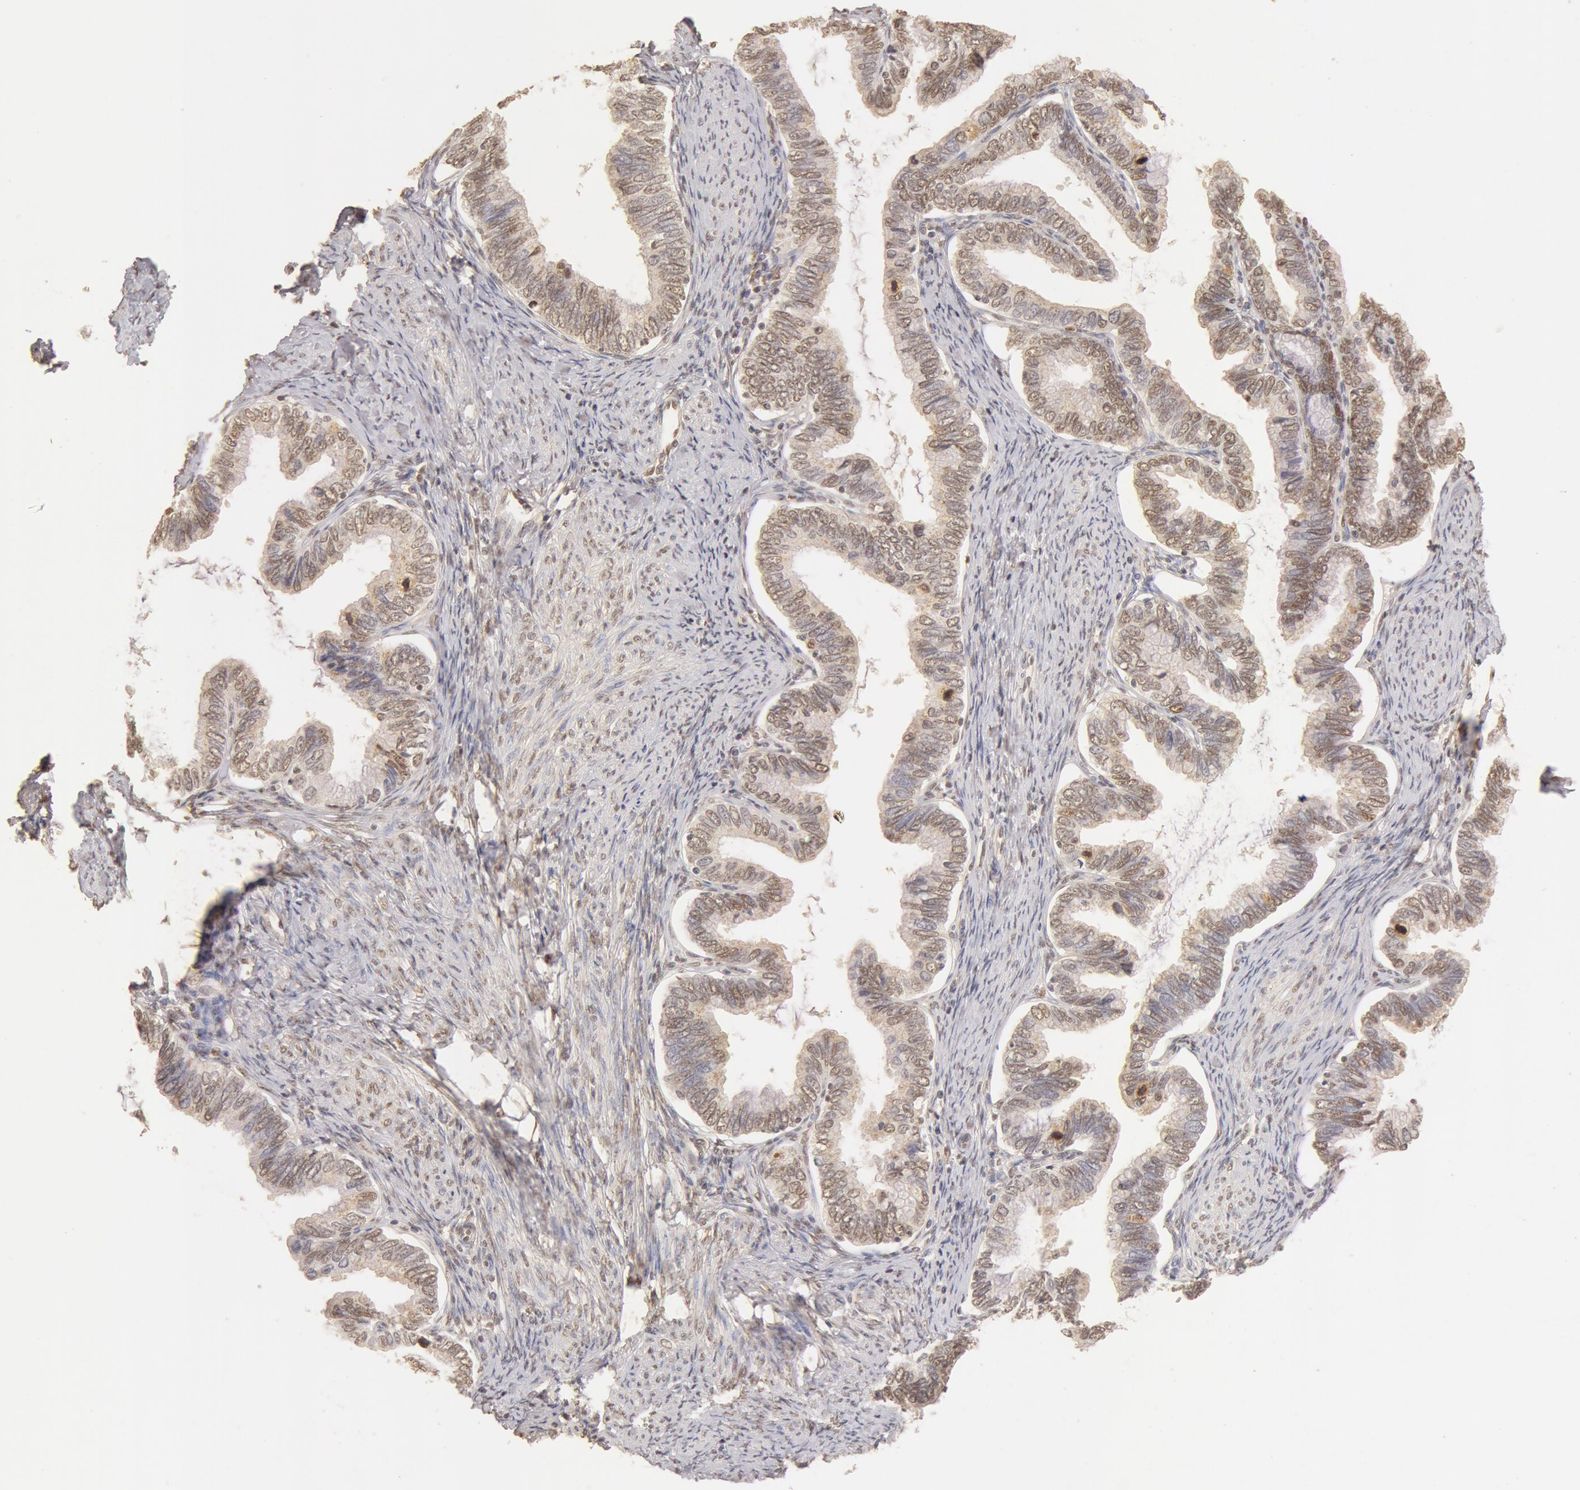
{"staining": {"intensity": "weak", "quantity": ">75%", "location": "cytoplasmic/membranous,nuclear"}, "tissue": "cervical cancer", "cell_type": "Tumor cells", "image_type": "cancer", "snomed": [{"axis": "morphology", "description": "Adenocarcinoma, NOS"}, {"axis": "topography", "description": "Cervix"}], "caption": "High-power microscopy captured an immunohistochemistry image of cervical cancer, revealing weak cytoplasmic/membranous and nuclear positivity in approximately >75% of tumor cells.", "gene": "SNRNP70", "patient": {"sex": "female", "age": 49}}